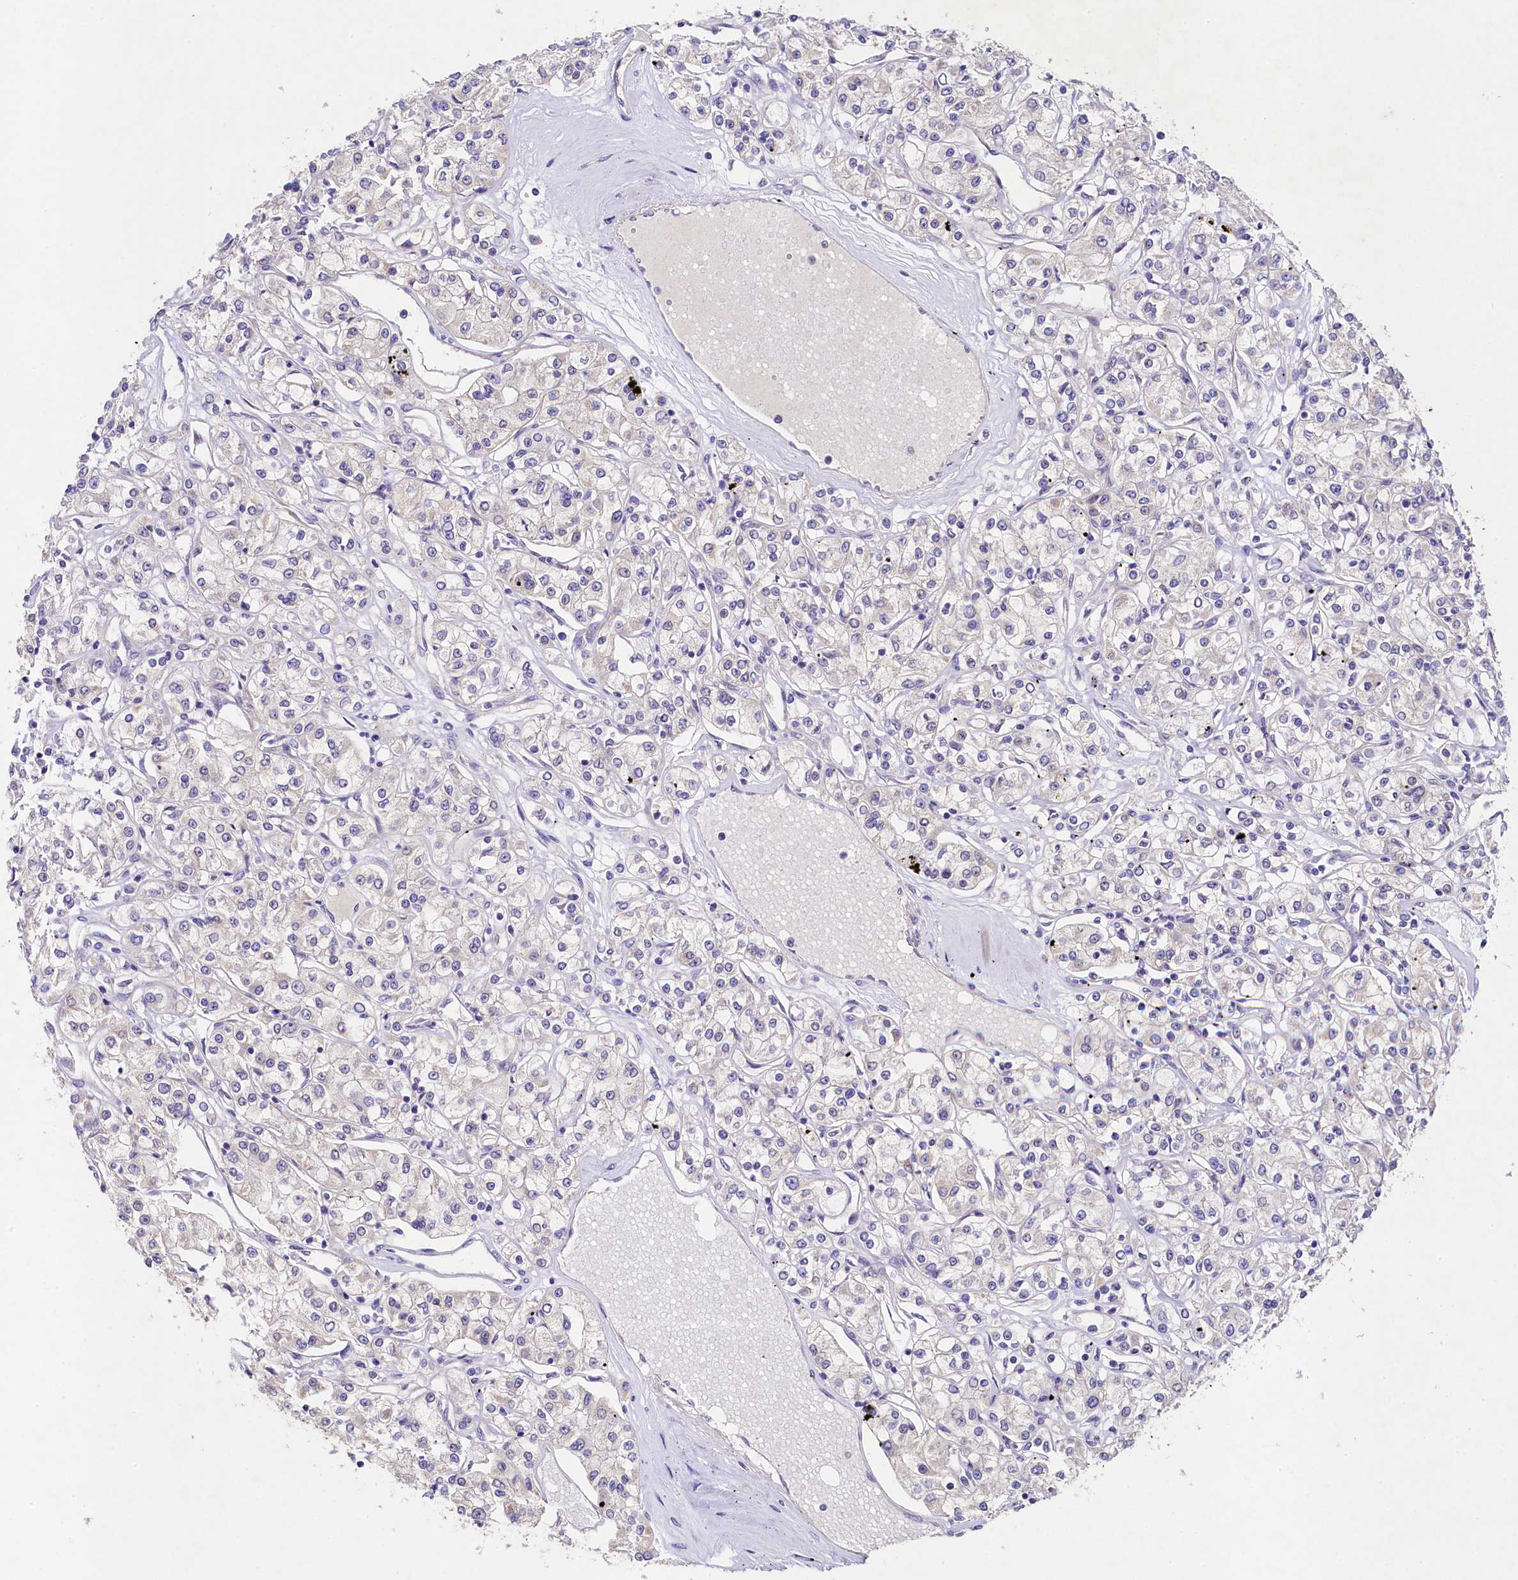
{"staining": {"intensity": "negative", "quantity": "none", "location": "none"}, "tissue": "renal cancer", "cell_type": "Tumor cells", "image_type": "cancer", "snomed": [{"axis": "morphology", "description": "Adenocarcinoma, NOS"}, {"axis": "topography", "description": "Kidney"}], "caption": "Immunohistochemistry image of neoplastic tissue: adenocarcinoma (renal) stained with DAB displays no significant protein expression in tumor cells. (DAB immunohistochemistry with hematoxylin counter stain).", "gene": "FXYD6", "patient": {"sex": "female", "age": 59}}